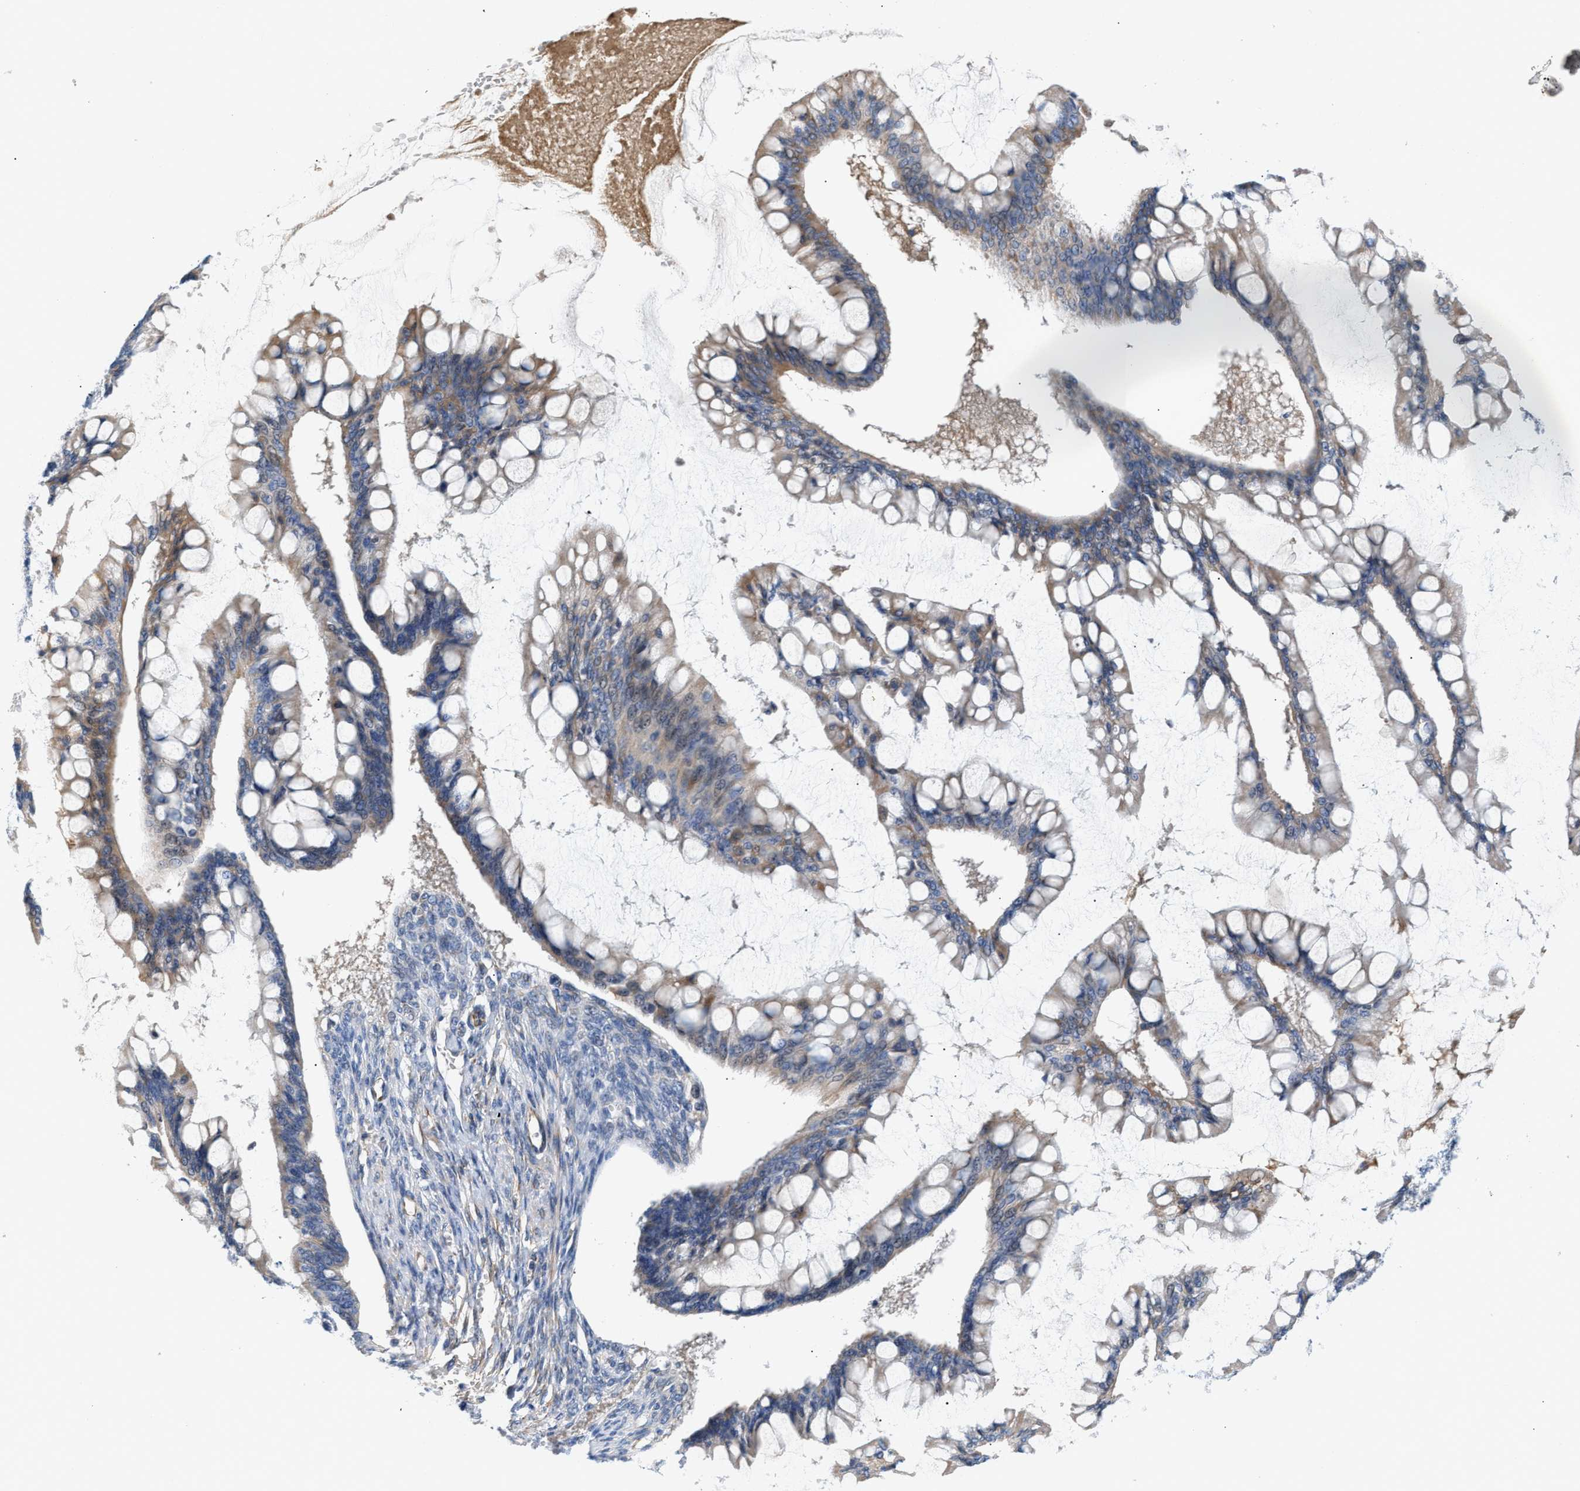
{"staining": {"intensity": "moderate", "quantity": ">75%", "location": "cytoplasmic/membranous"}, "tissue": "ovarian cancer", "cell_type": "Tumor cells", "image_type": "cancer", "snomed": [{"axis": "morphology", "description": "Cystadenocarcinoma, mucinous, NOS"}, {"axis": "topography", "description": "Ovary"}], "caption": "Immunohistochemical staining of human mucinous cystadenocarcinoma (ovarian) reveals moderate cytoplasmic/membranous protein positivity in approximately >75% of tumor cells.", "gene": "TFPI", "patient": {"sex": "female", "age": 73}}